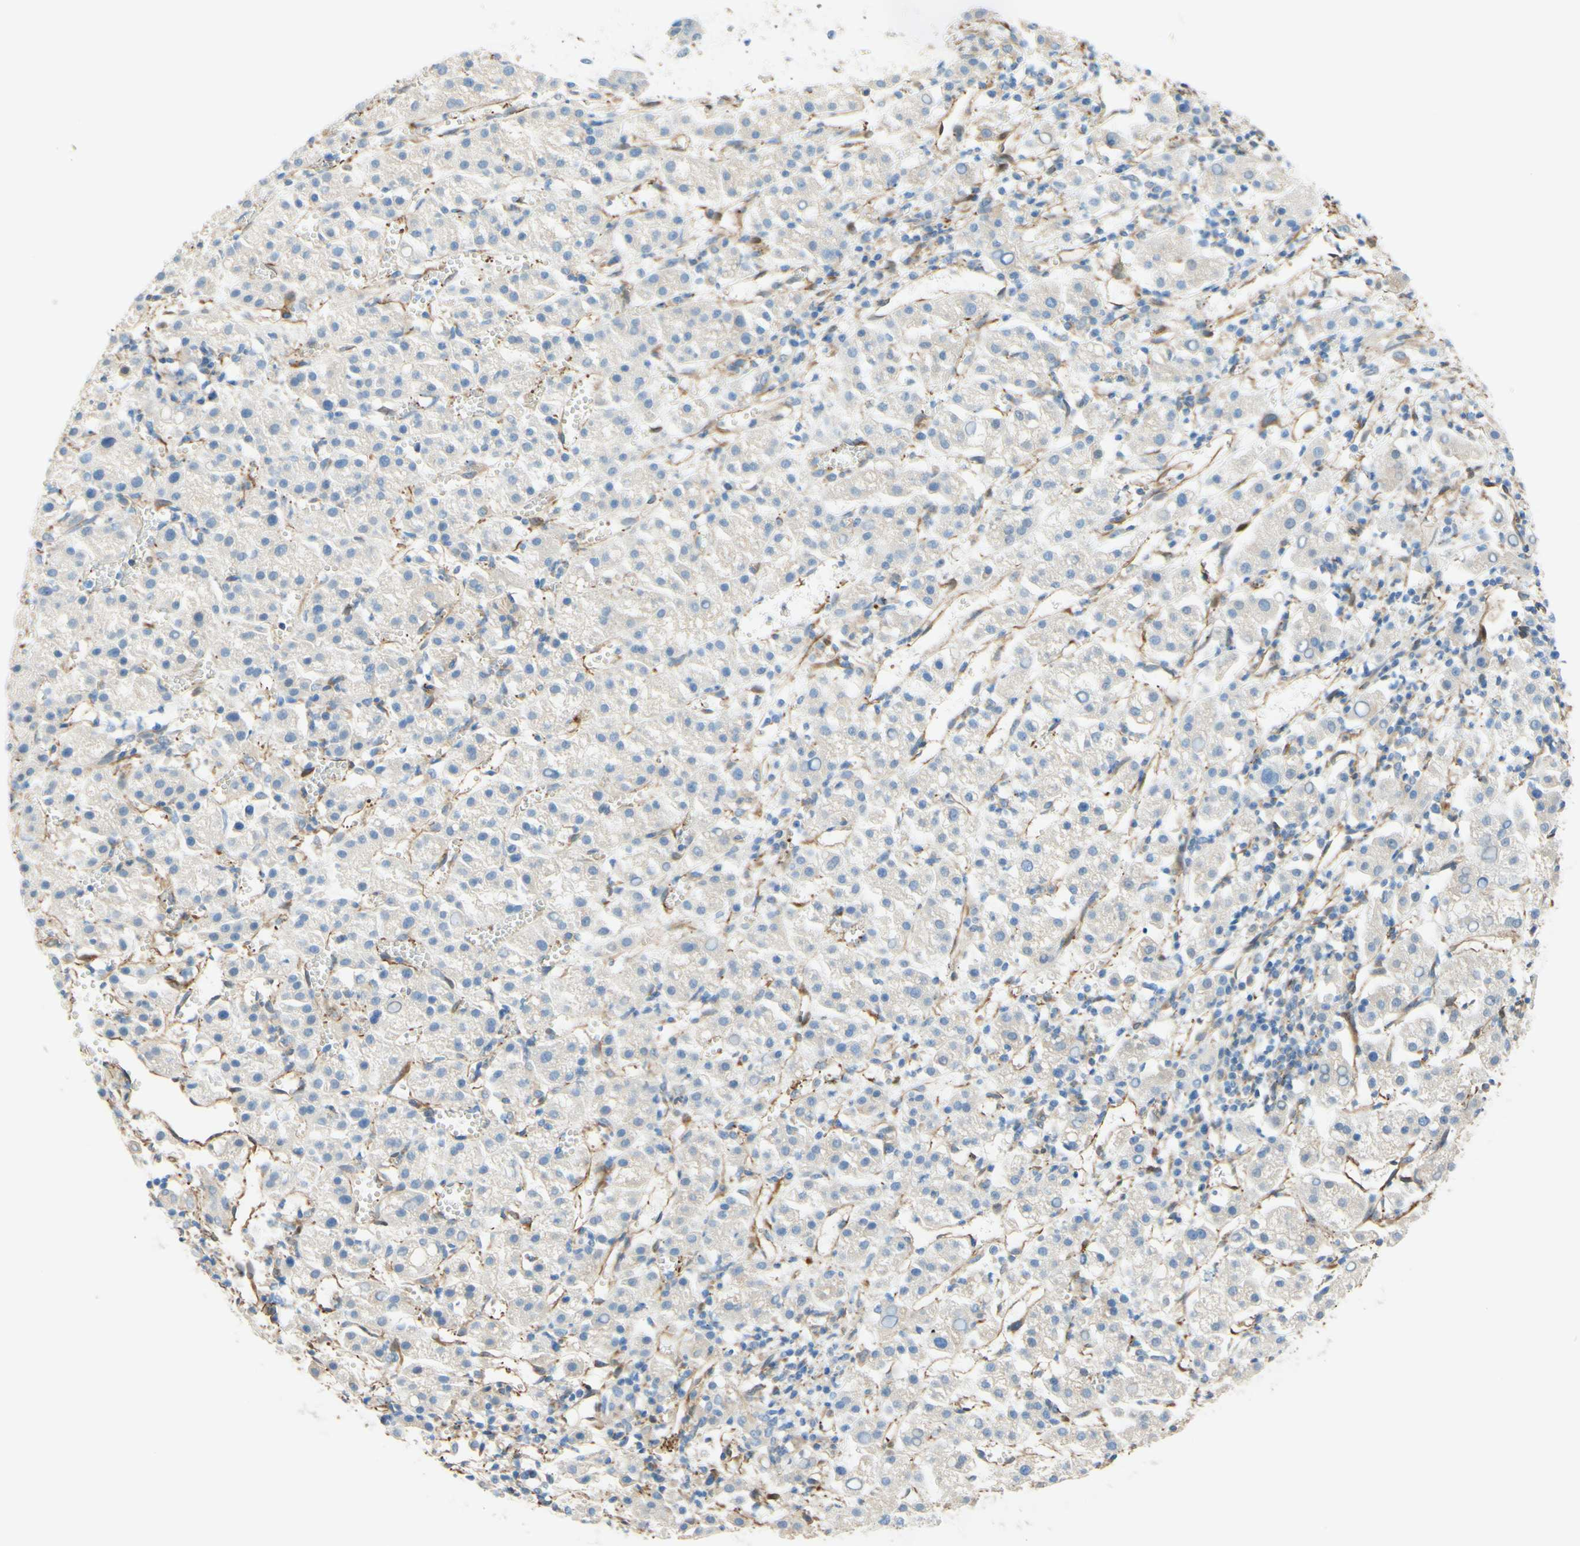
{"staining": {"intensity": "negative", "quantity": "none", "location": "none"}, "tissue": "liver cancer", "cell_type": "Tumor cells", "image_type": "cancer", "snomed": [{"axis": "morphology", "description": "Carcinoma, Hepatocellular, NOS"}, {"axis": "topography", "description": "Liver"}], "caption": "Tumor cells are negative for protein expression in human liver cancer (hepatocellular carcinoma).", "gene": "ENDOD1", "patient": {"sex": "female", "age": 58}}